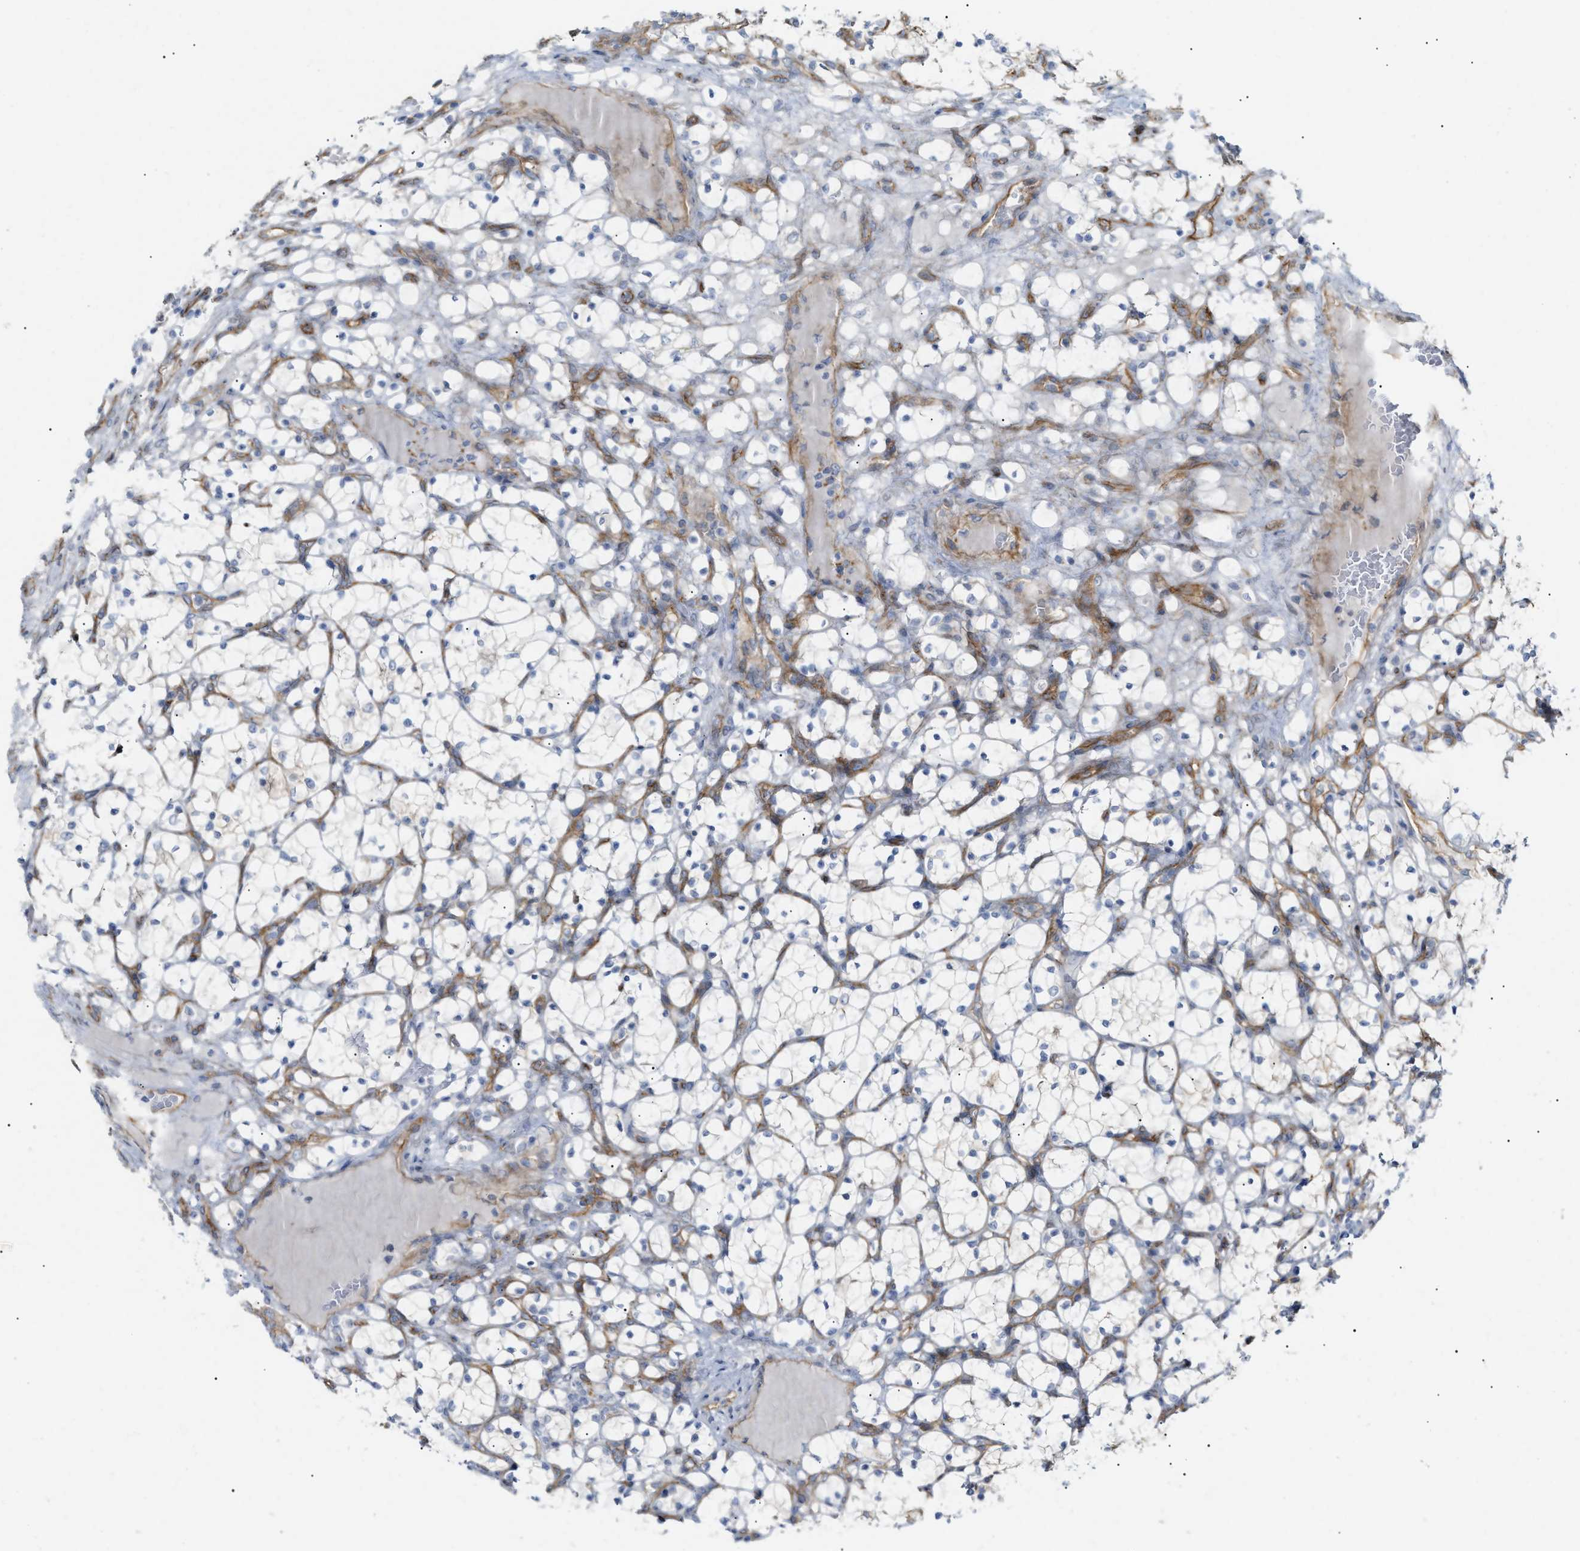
{"staining": {"intensity": "negative", "quantity": "none", "location": "none"}, "tissue": "renal cancer", "cell_type": "Tumor cells", "image_type": "cancer", "snomed": [{"axis": "morphology", "description": "Adenocarcinoma, NOS"}, {"axis": "topography", "description": "Kidney"}], "caption": "Immunohistochemistry (IHC) micrograph of adenocarcinoma (renal) stained for a protein (brown), which exhibits no positivity in tumor cells.", "gene": "ZFHX2", "patient": {"sex": "female", "age": 69}}